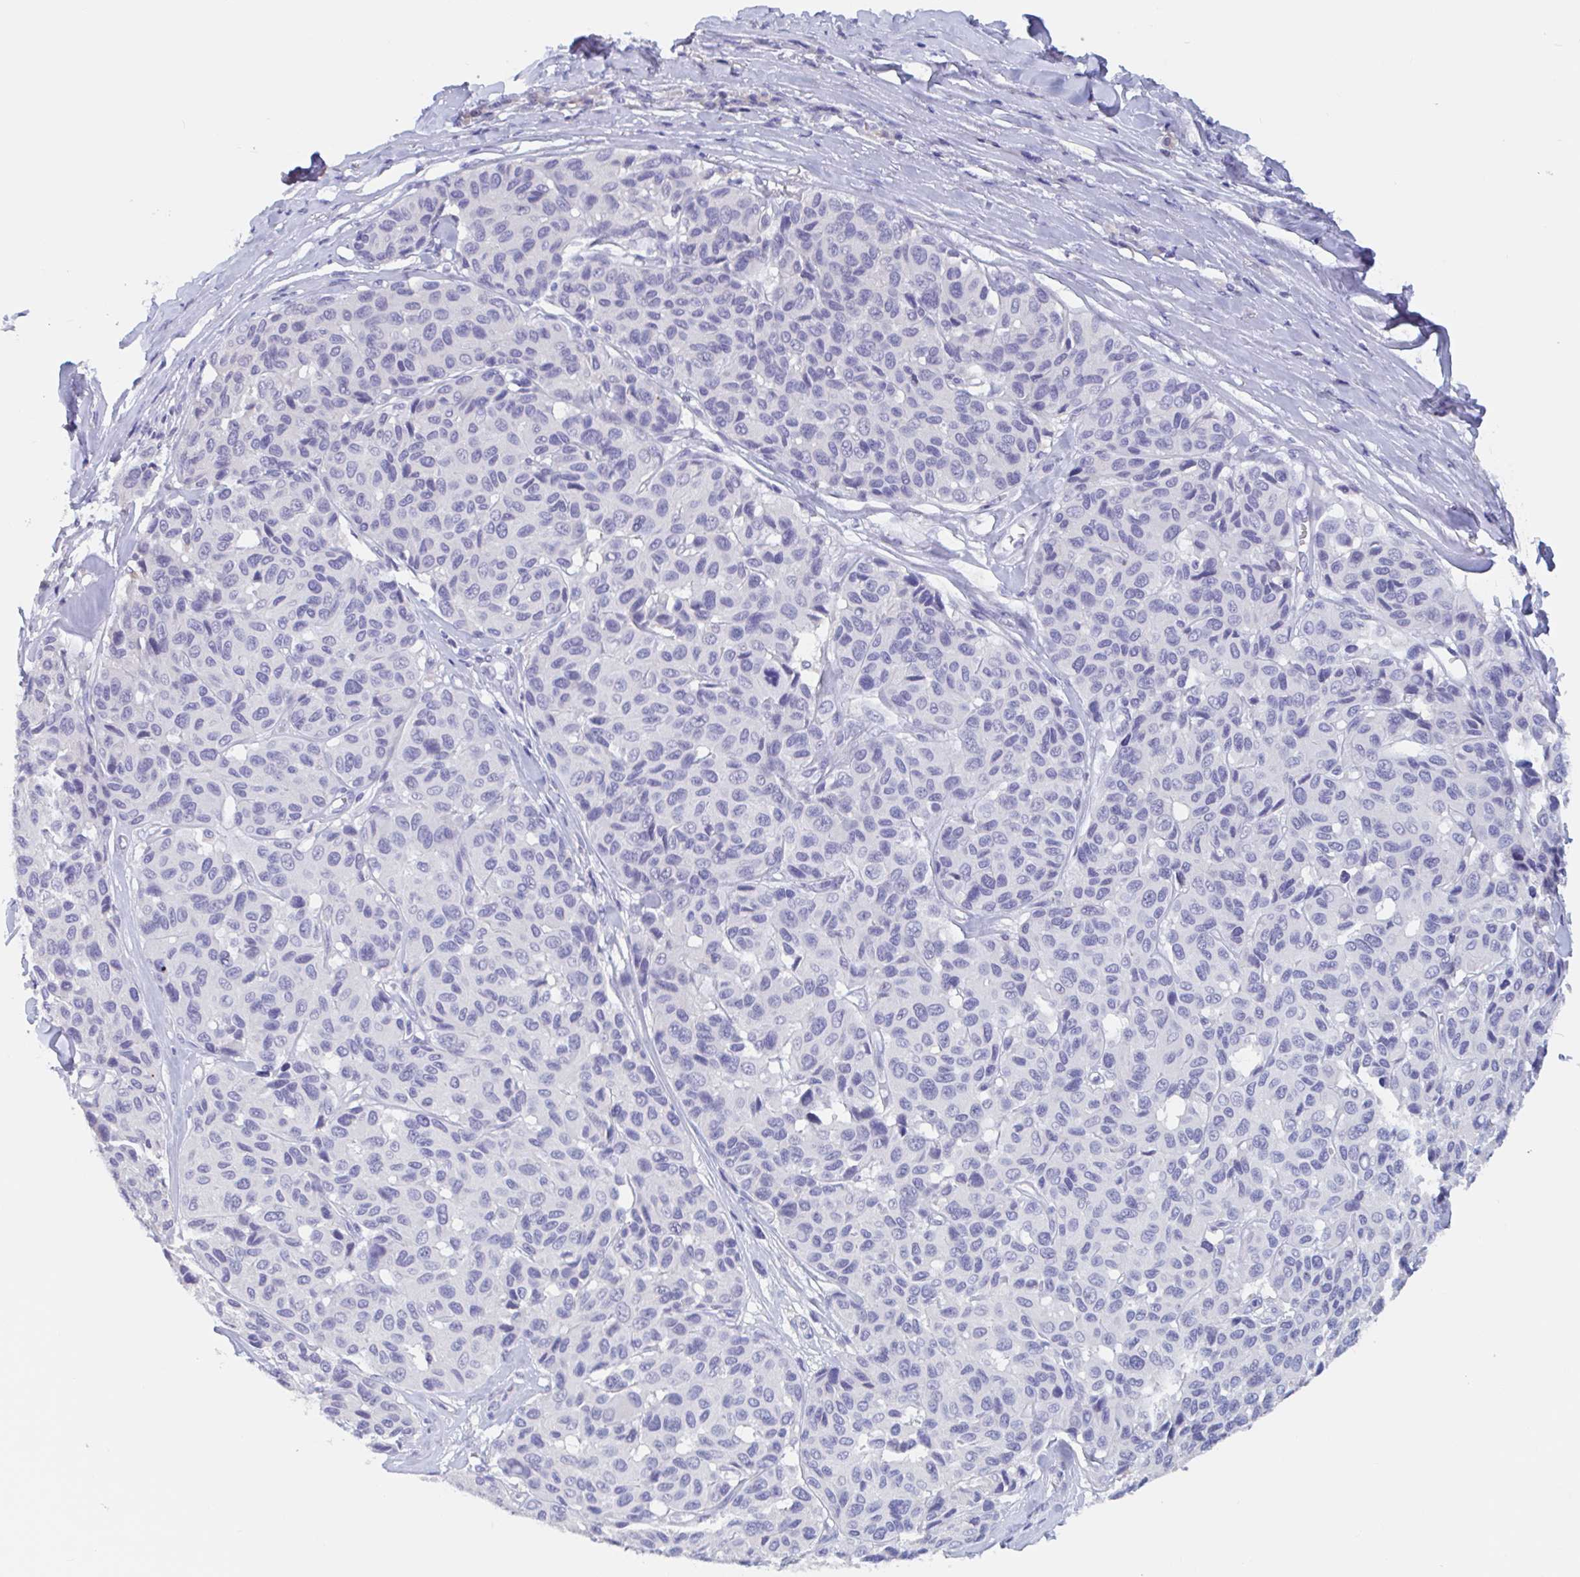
{"staining": {"intensity": "negative", "quantity": "none", "location": "none"}, "tissue": "melanoma", "cell_type": "Tumor cells", "image_type": "cancer", "snomed": [{"axis": "morphology", "description": "Malignant melanoma, NOS"}, {"axis": "topography", "description": "Skin"}], "caption": "High magnification brightfield microscopy of melanoma stained with DAB (3,3'-diaminobenzidine) (brown) and counterstained with hematoxylin (blue): tumor cells show no significant positivity.", "gene": "ZNHIT2", "patient": {"sex": "female", "age": 66}}